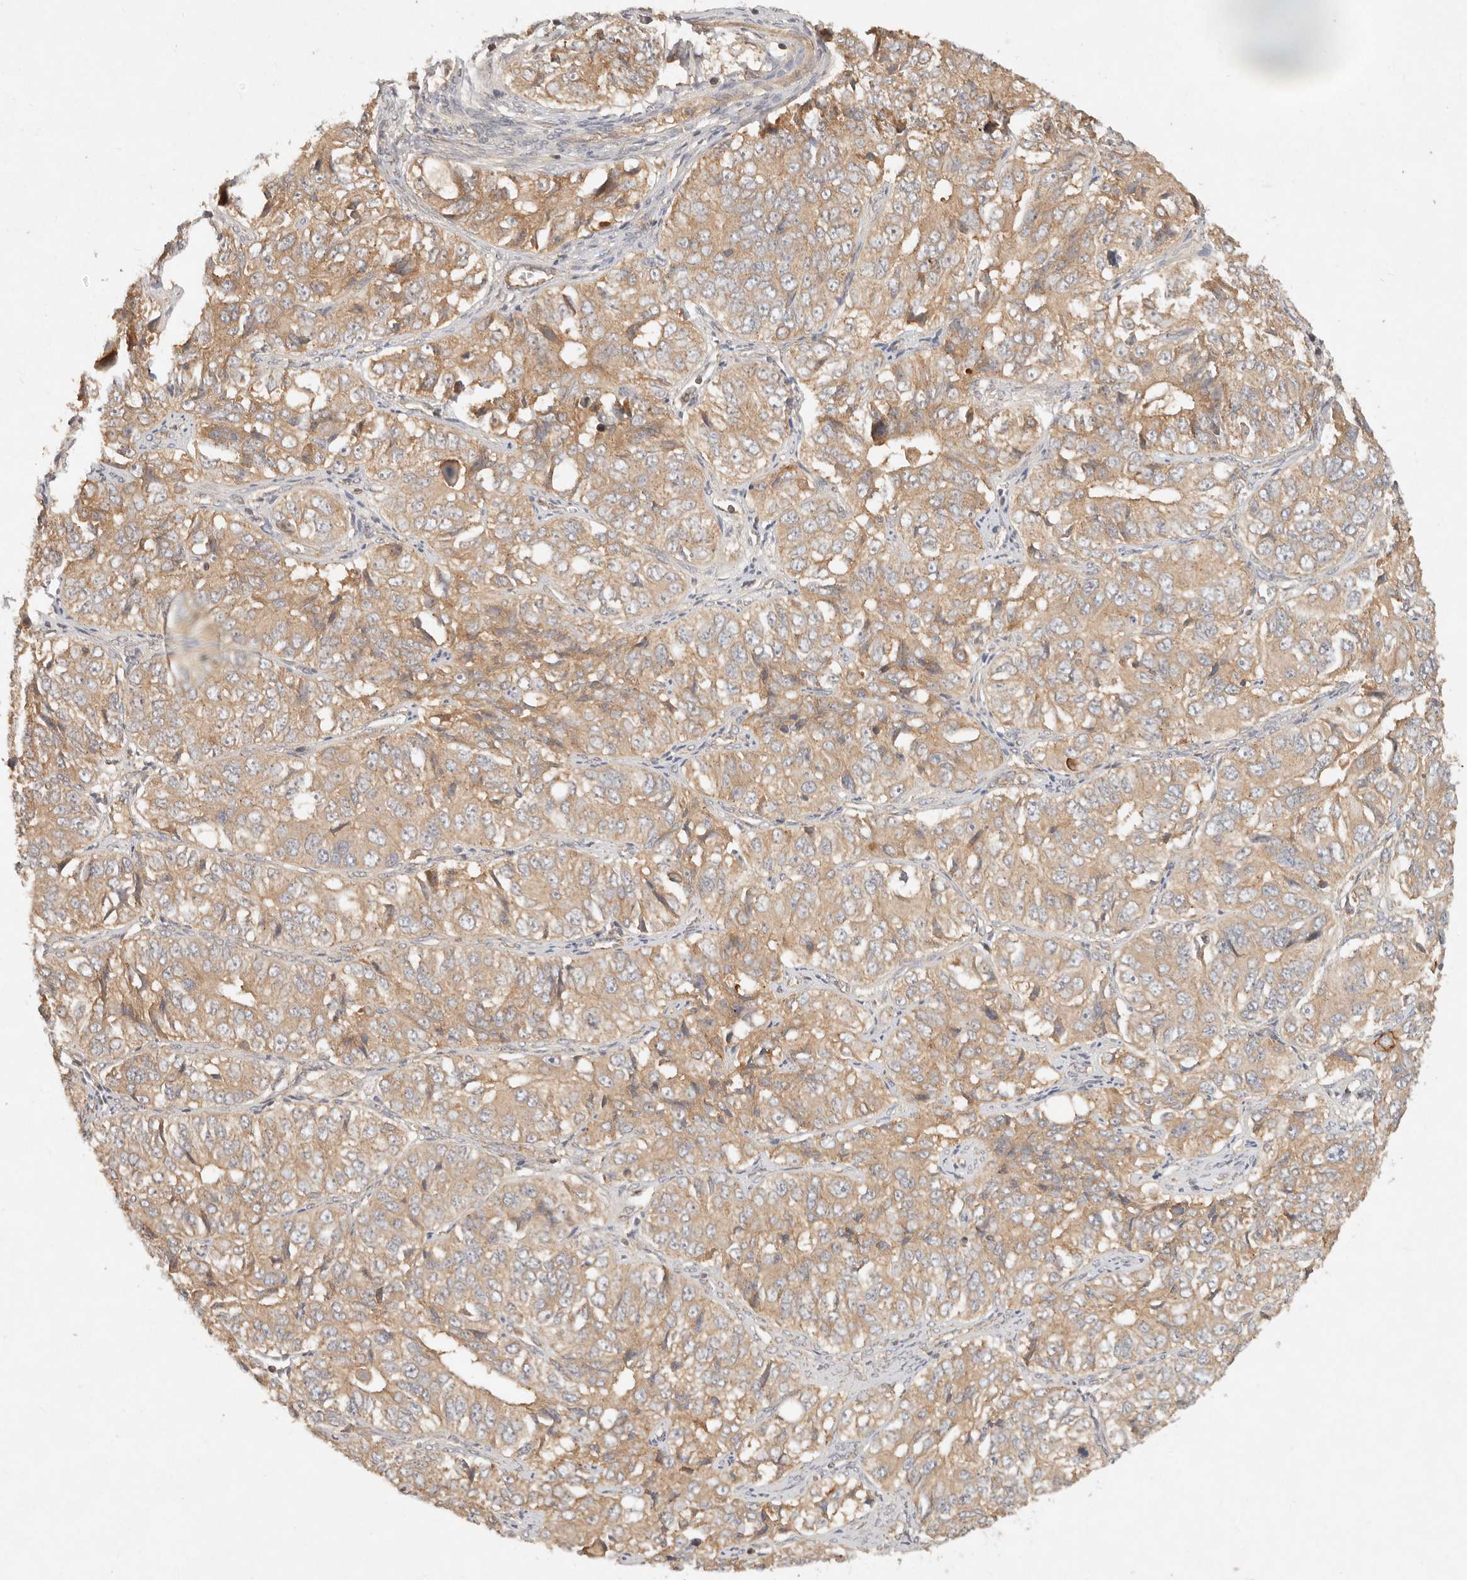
{"staining": {"intensity": "weak", "quantity": ">75%", "location": "cytoplasmic/membranous"}, "tissue": "ovarian cancer", "cell_type": "Tumor cells", "image_type": "cancer", "snomed": [{"axis": "morphology", "description": "Carcinoma, endometroid"}, {"axis": "topography", "description": "Ovary"}], "caption": "This photomicrograph displays endometroid carcinoma (ovarian) stained with IHC to label a protein in brown. The cytoplasmic/membranous of tumor cells show weak positivity for the protein. Nuclei are counter-stained blue.", "gene": "HECTD3", "patient": {"sex": "female", "age": 51}}